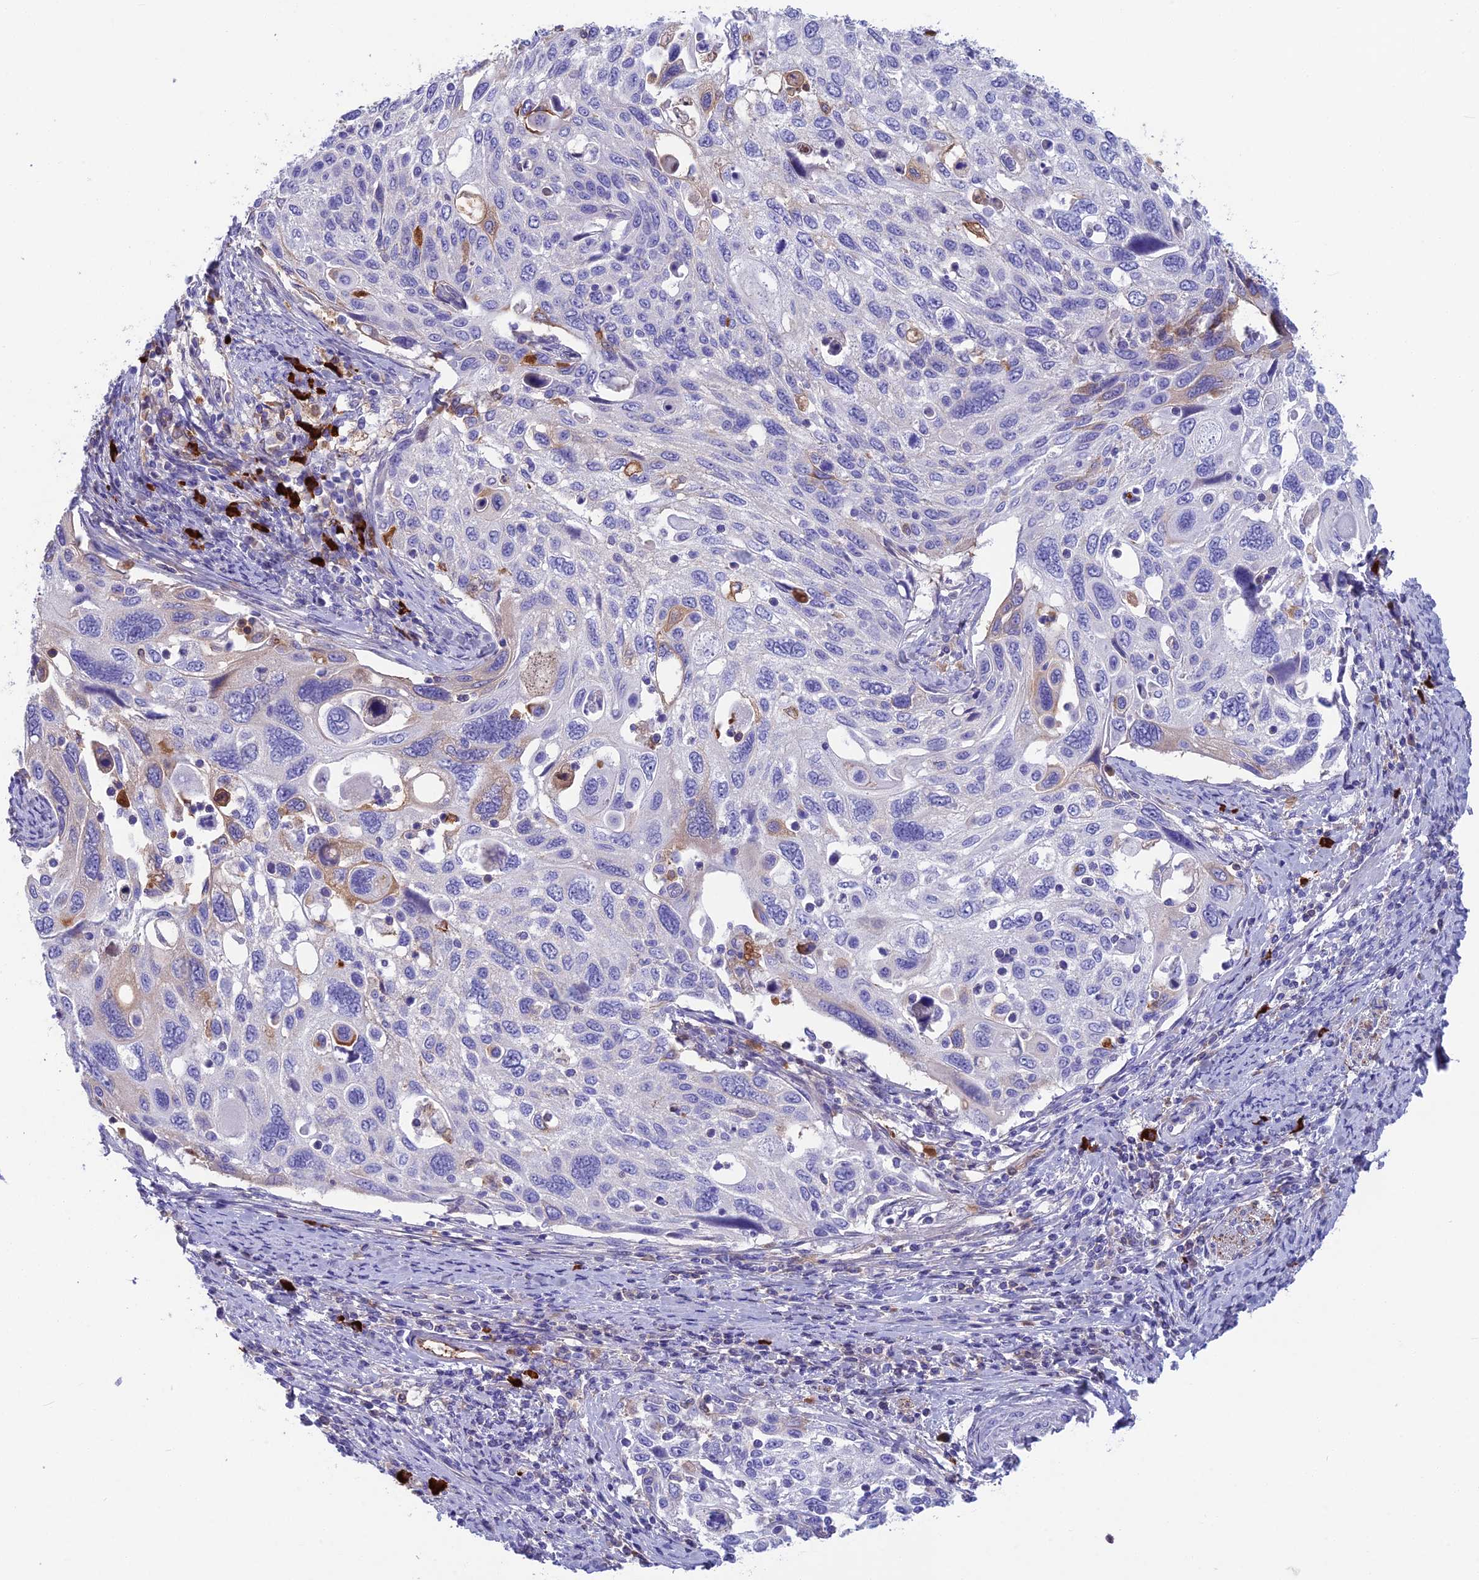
{"staining": {"intensity": "negative", "quantity": "none", "location": "none"}, "tissue": "cervical cancer", "cell_type": "Tumor cells", "image_type": "cancer", "snomed": [{"axis": "morphology", "description": "Squamous cell carcinoma, NOS"}, {"axis": "topography", "description": "Cervix"}], "caption": "The image shows no staining of tumor cells in squamous cell carcinoma (cervical).", "gene": "SNAP91", "patient": {"sex": "female", "age": 70}}